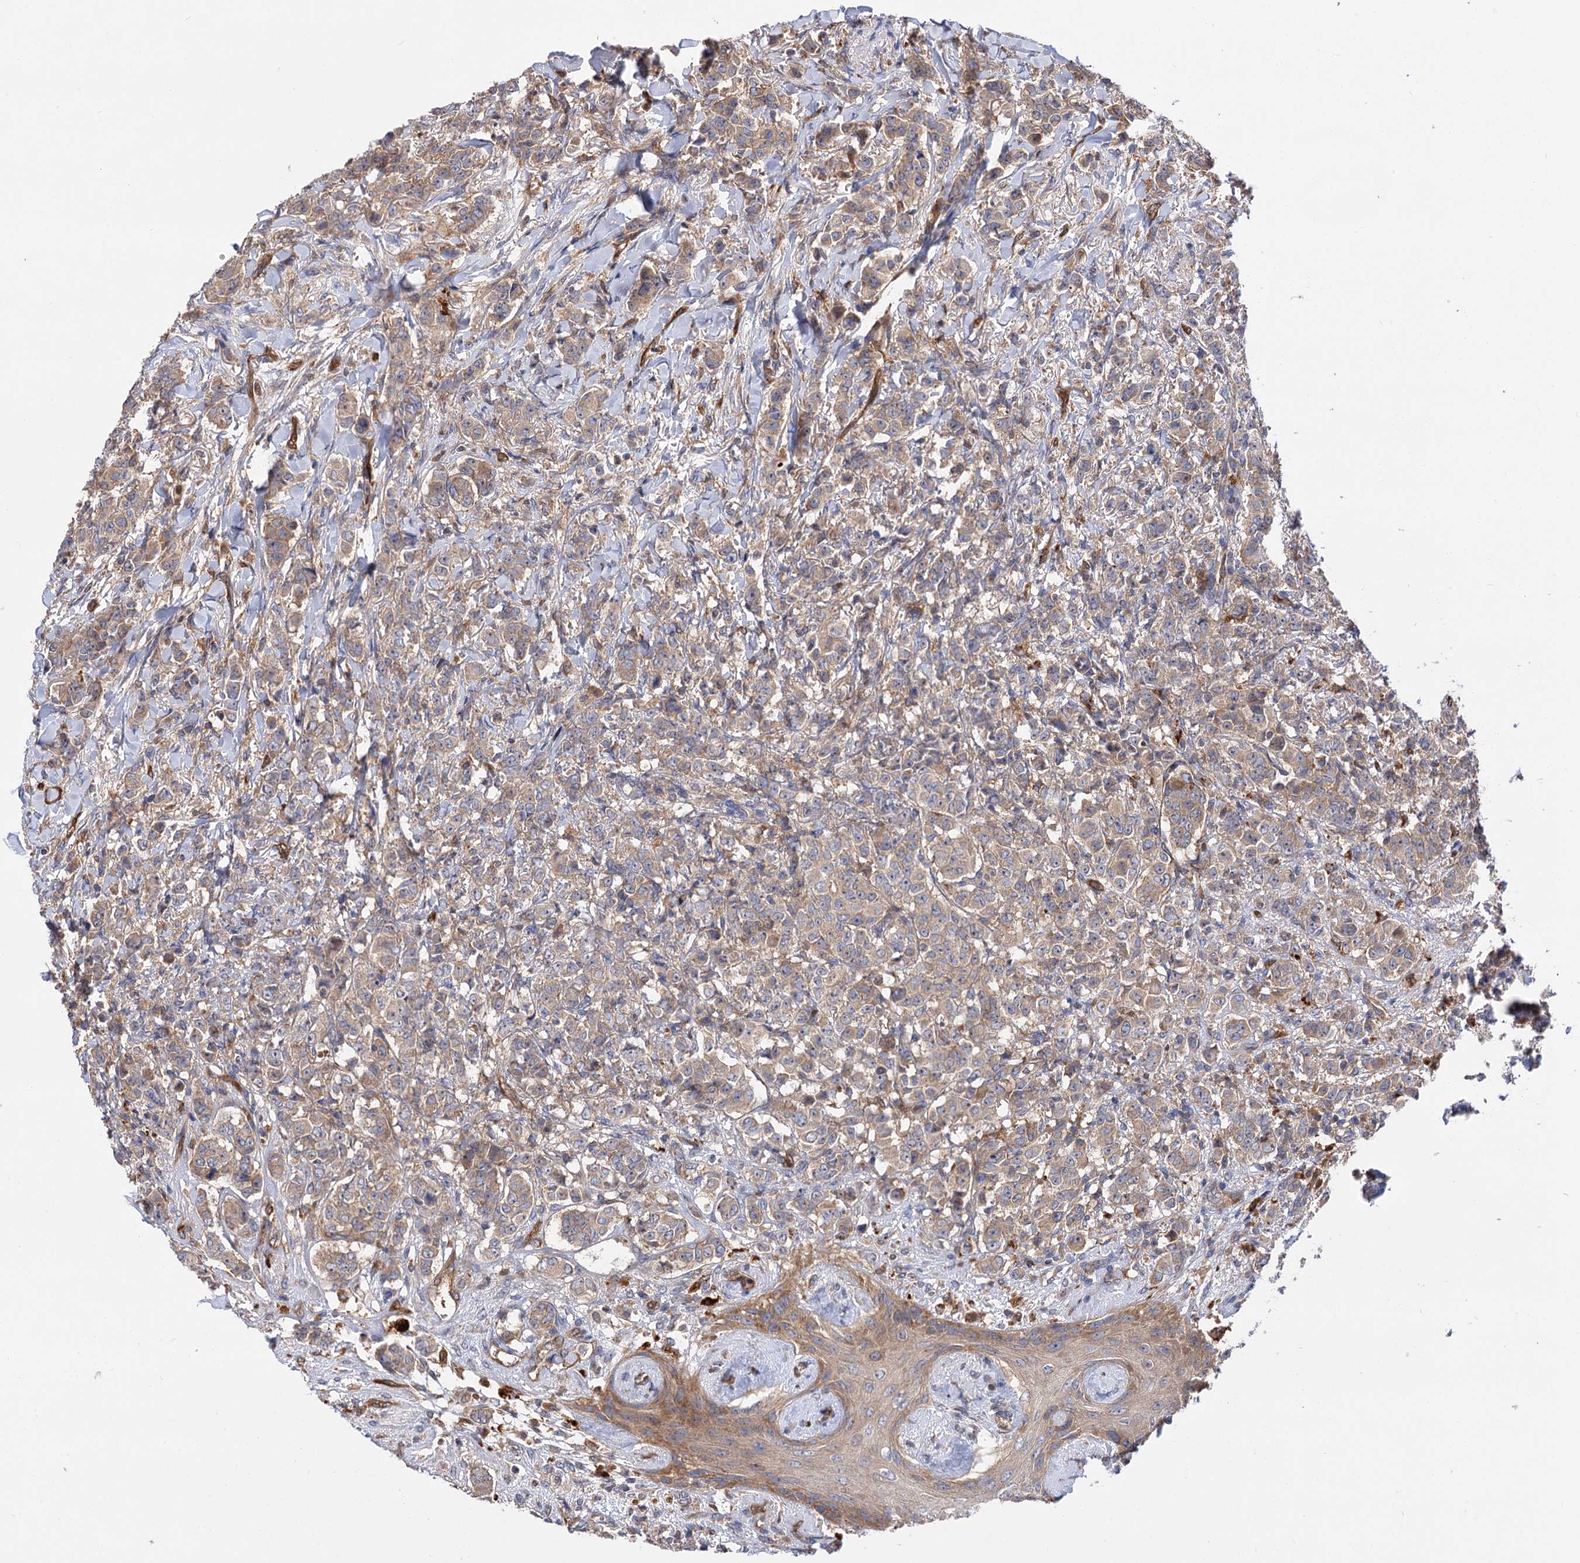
{"staining": {"intensity": "weak", "quantity": "<25%", "location": "cytoplasmic/membranous"}, "tissue": "breast cancer", "cell_type": "Tumor cells", "image_type": "cancer", "snomed": [{"axis": "morphology", "description": "Duct carcinoma"}, {"axis": "topography", "description": "Breast"}], "caption": "This photomicrograph is of breast intraductal carcinoma stained with immunohistochemistry (IHC) to label a protein in brown with the nuclei are counter-stained blue. There is no positivity in tumor cells. Nuclei are stained in blue.", "gene": "PATL1", "patient": {"sex": "female", "age": 40}}